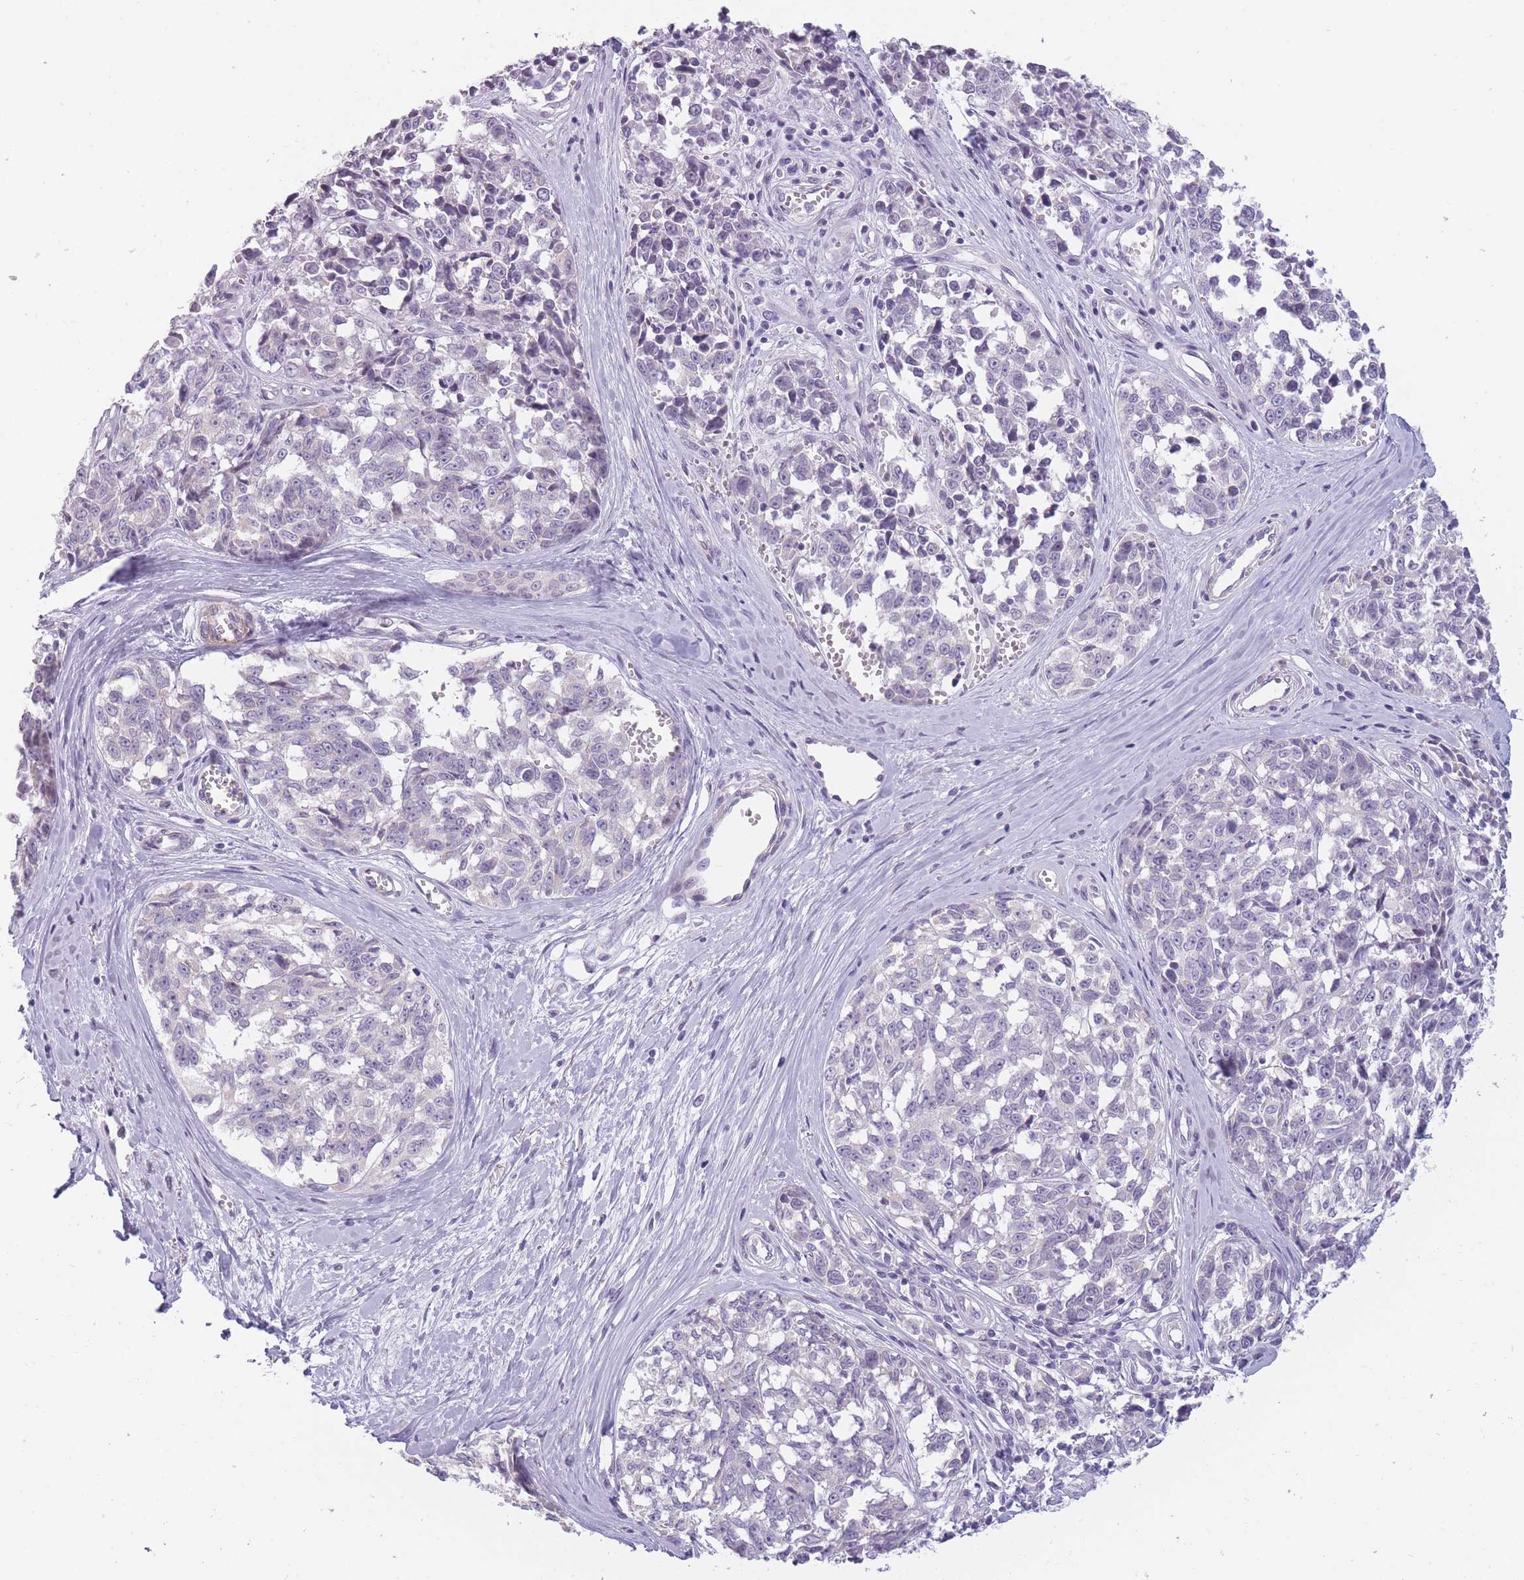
{"staining": {"intensity": "negative", "quantity": "none", "location": "none"}, "tissue": "melanoma", "cell_type": "Tumor cells", "image_type": "cancer", "snomed": [{"axis": "morphology", "description": "Normal tissue, NOS"}, {"axis": "morphology", "description": "Malignant melanoma, NOS"}, {"axis": "topography", "description": "Skin"}], "caption": "Tumor cells show no significant protein staining in melanoma. (DAB IHC, high magnification).", "gene": "TMEM236", "patient": {"sex": "female", "age": 64}}